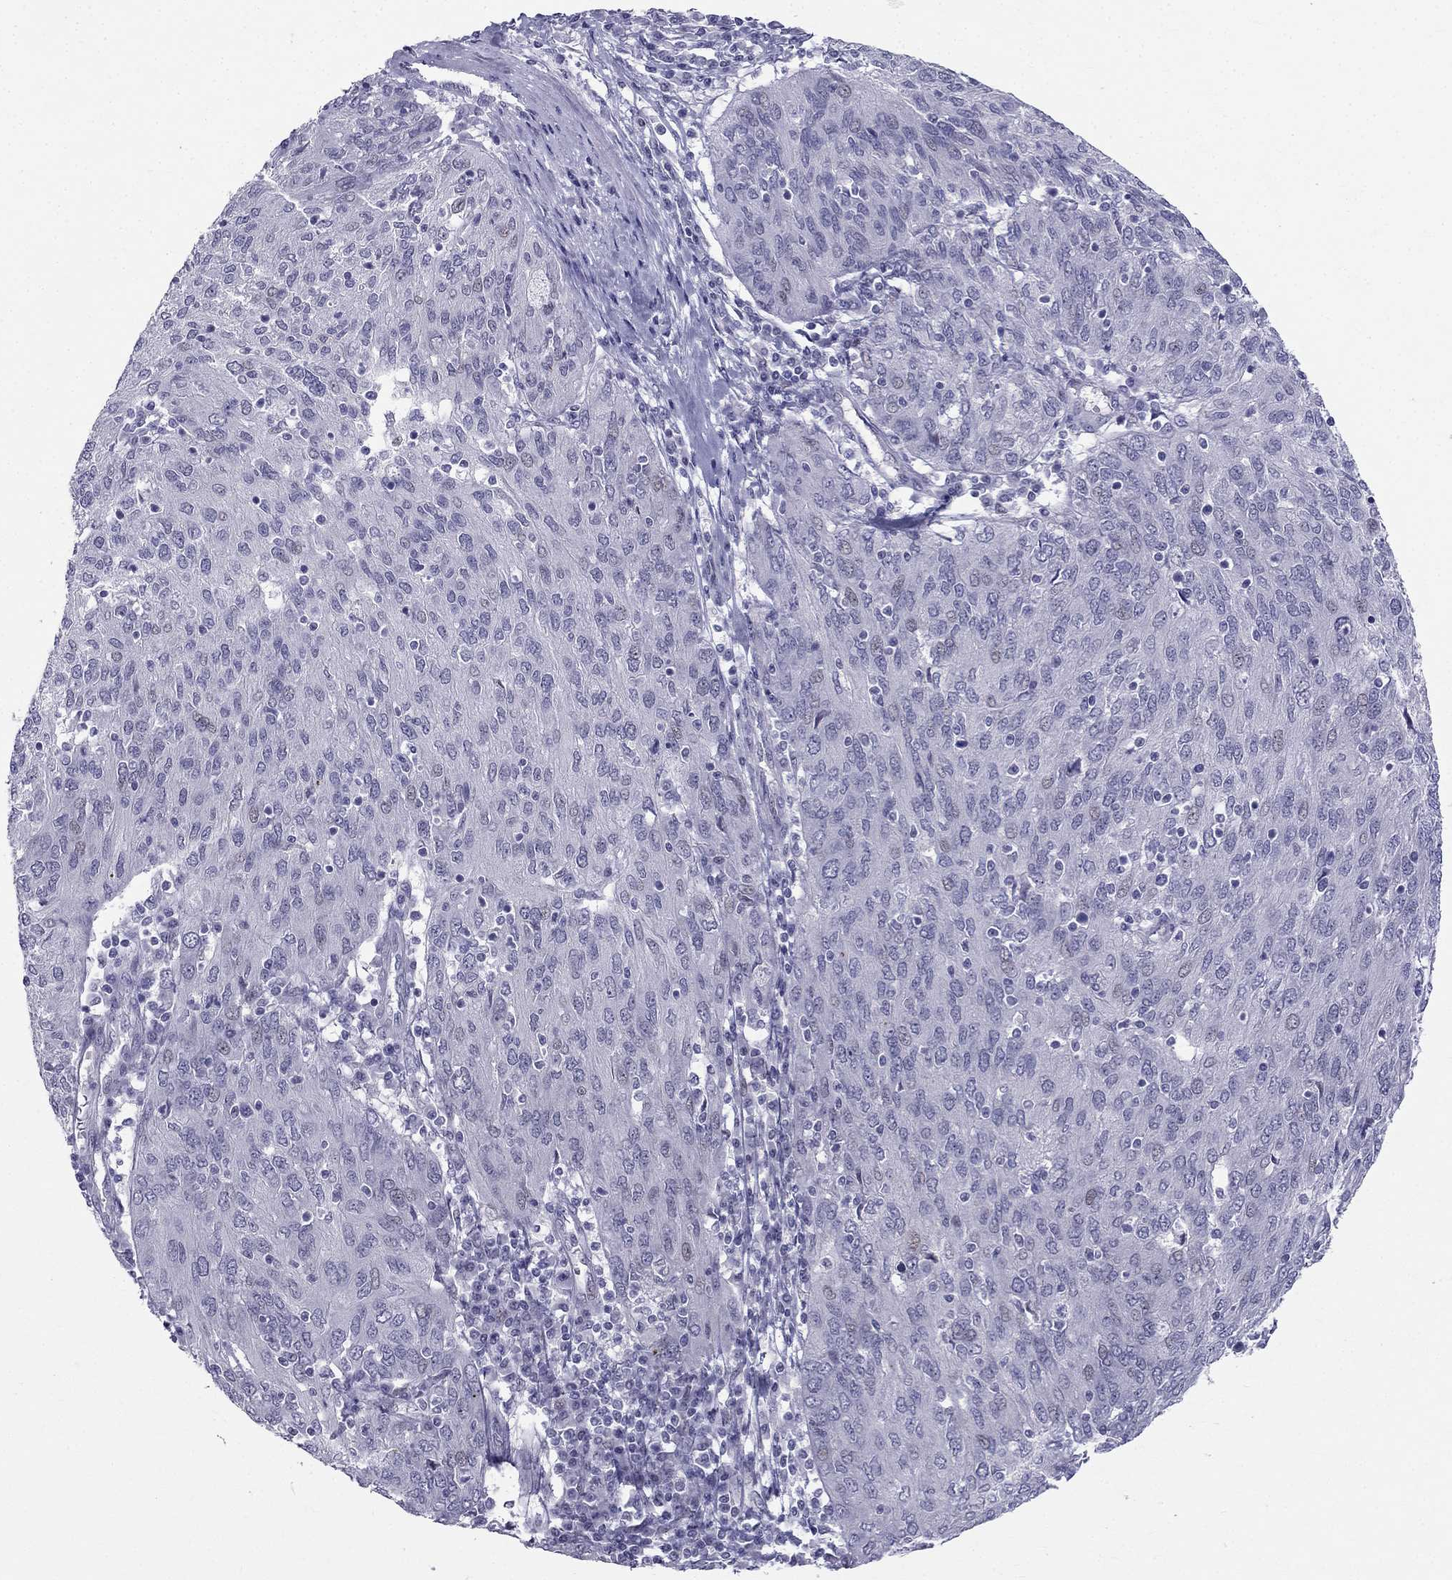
{"staining": {"intensity": "negative", "quantity": "none", "location": "none"}, "tissue": "ovarian cancer", "cell_type": "Tumor cells", "image_type": "cancer", "snomed": [{"axis": "morphology", "description": "Carcinoma, endometroid"}, {"axis": "topography", "description": "Ovary"}], "caption": "High power microscopy image of an IHC micrograph of ovarian endometroid carcinoma, revealing no significant positivity in tumor cells.", "gene": "BAG5", "patient": {"sex": "female", "age": 50}}